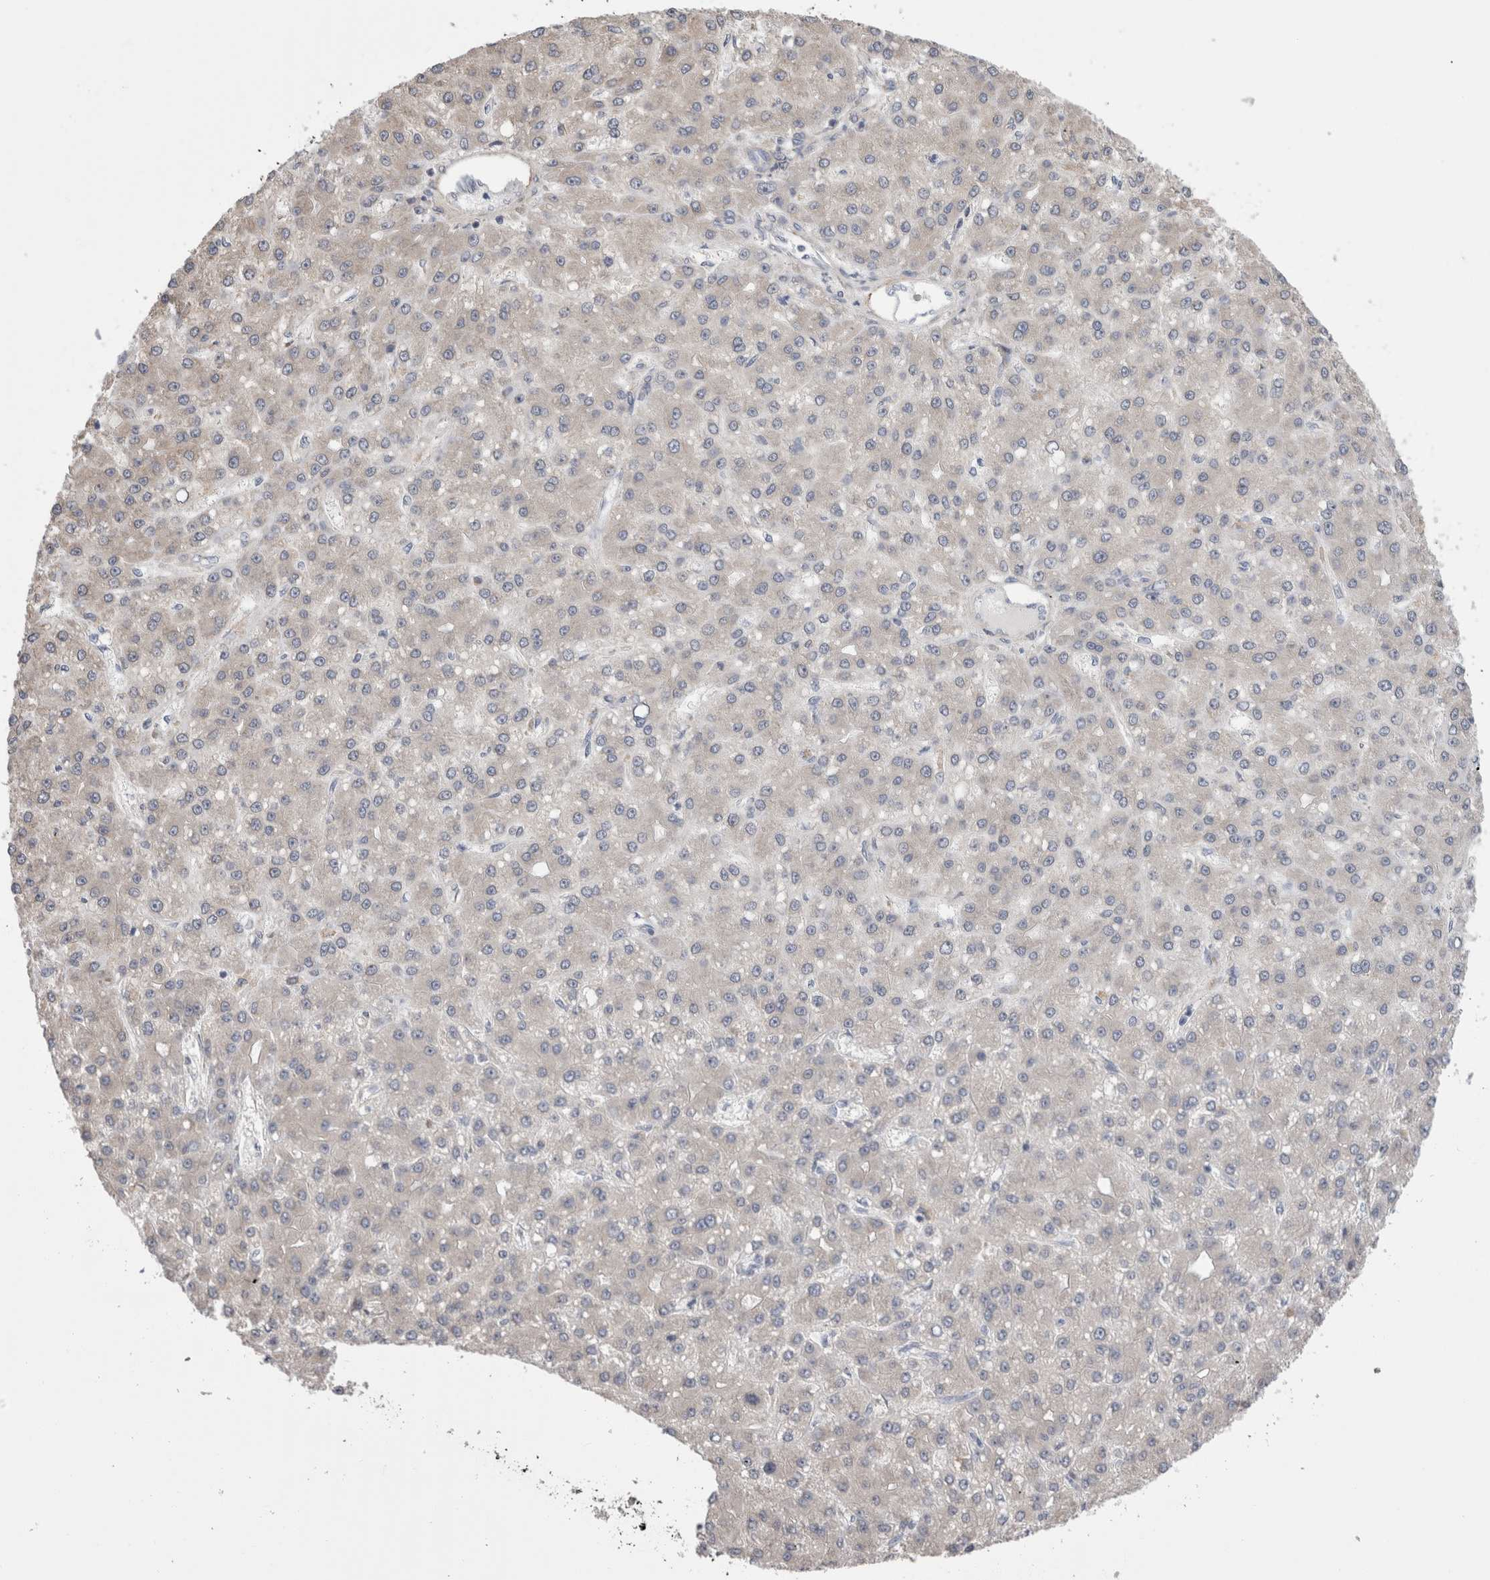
{"staining": {"intensity": "negative", "quantity": "none", "location": "none"}, "tissue": "liver cancer", "cell_type": "Tumor cells", "image_type": "cancer", "snomed": [{"axis": "morphology", "description": "Carcinoma, Hepatocellular, NOS"}, {"axis": "topography", "description": "Liver"}], "caption": "Immunohistochemistry micrograph of liver hepatocellular carcinoma stained for a protein (brown), which displays no staining in tumor cells. Nuclei are stained in blue.", "gene": "SMAP2", "patient": {"sex": "male", "age": 67}}